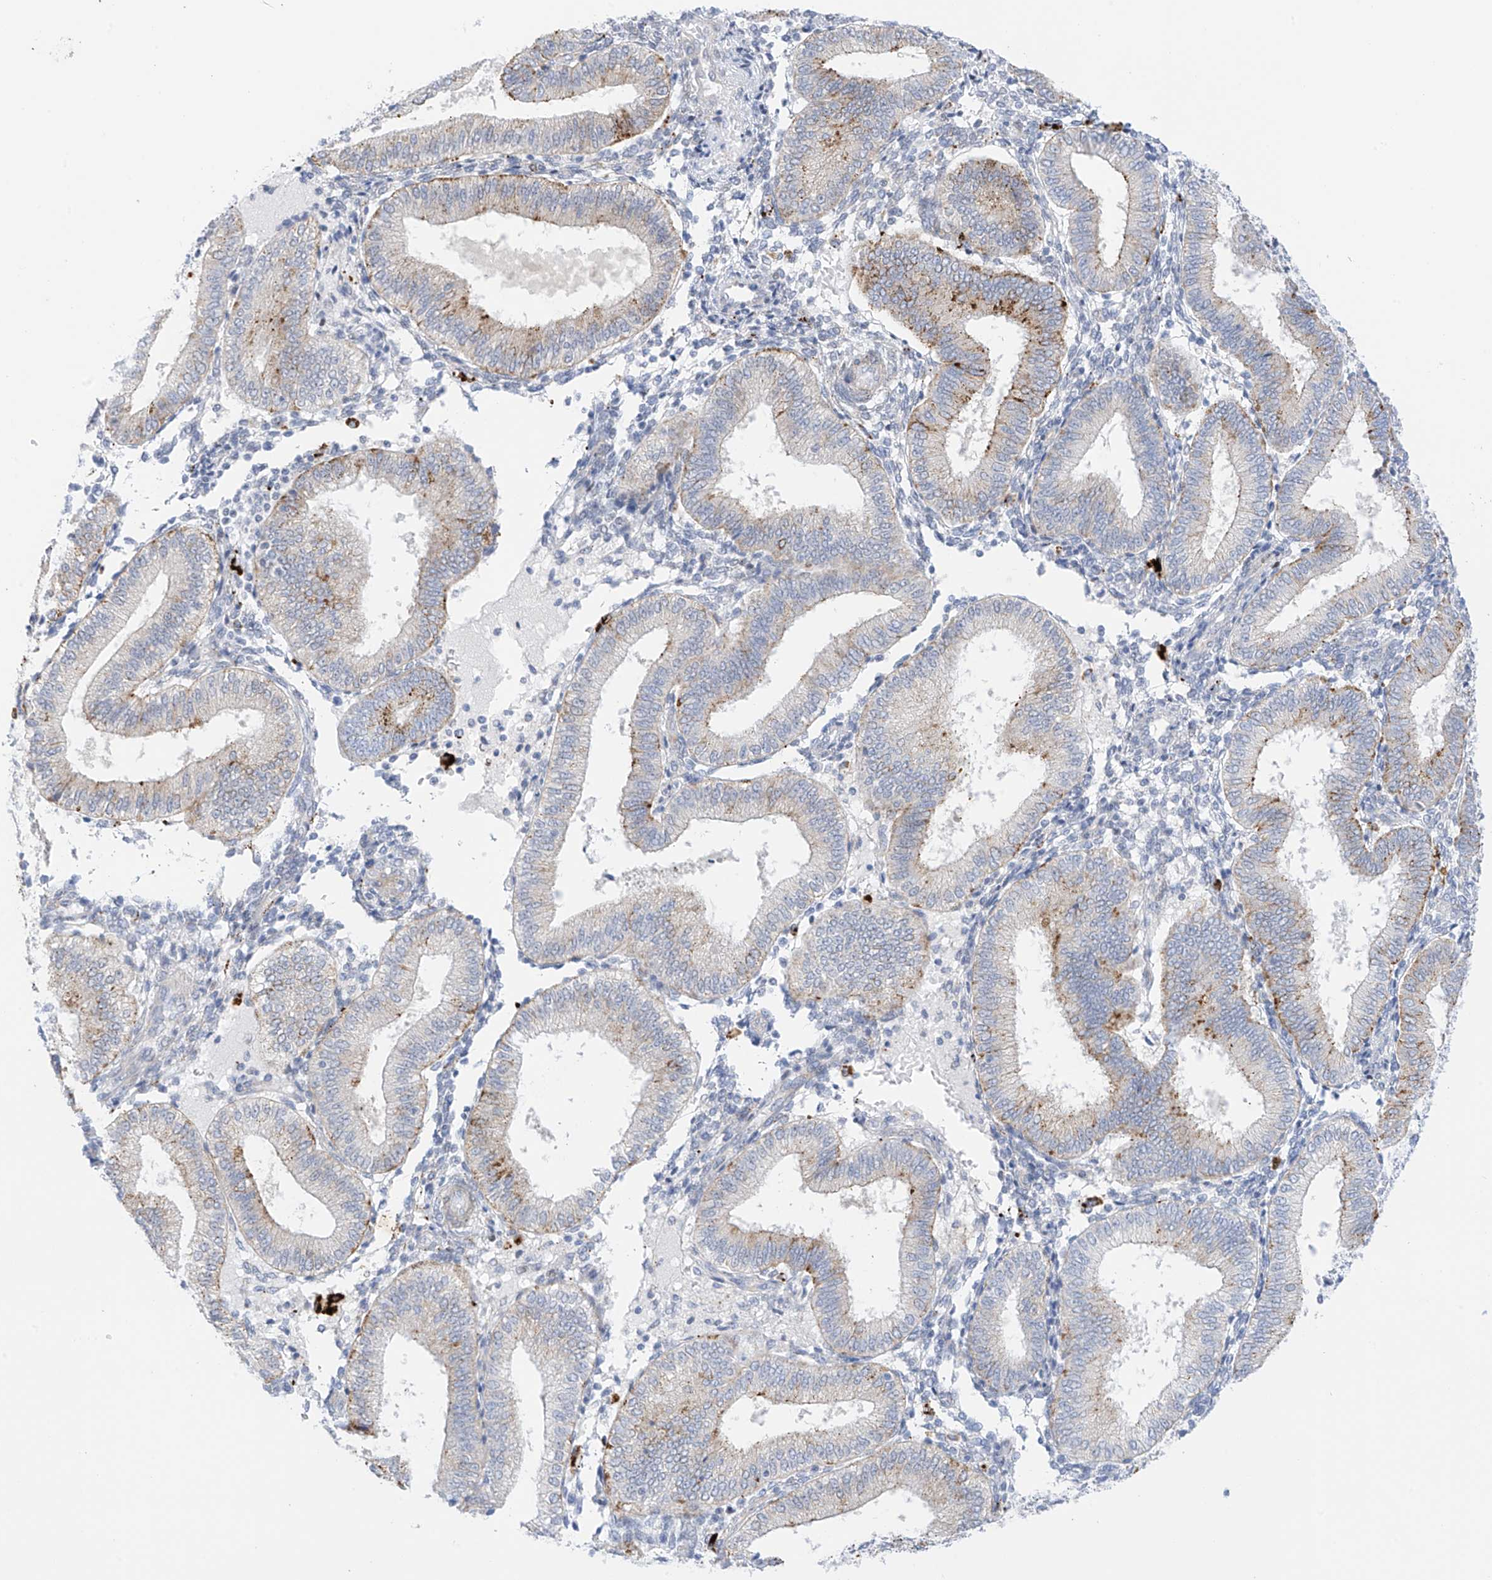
{"staining": {"intensity": "negative", "quantity": "none", "location": "none"}, "tissue": "endometrium", "cell_type": "Cells in endometrial stroma", "image_type": "normal", "snomed": [{"axis": "morphology", "description": "Normal tissue, NOS"}, {"axis": "topography", "description": "Endometrium"}], "caption": "This photomicrograph is of normal endometrium stained with IHC to label a protein in brown with the nuclei are counter-stained blue. There is no staining in cells in endometrial stroma.", "gene": "PSPH", "patient": {"sex": "female", "age": 39}}